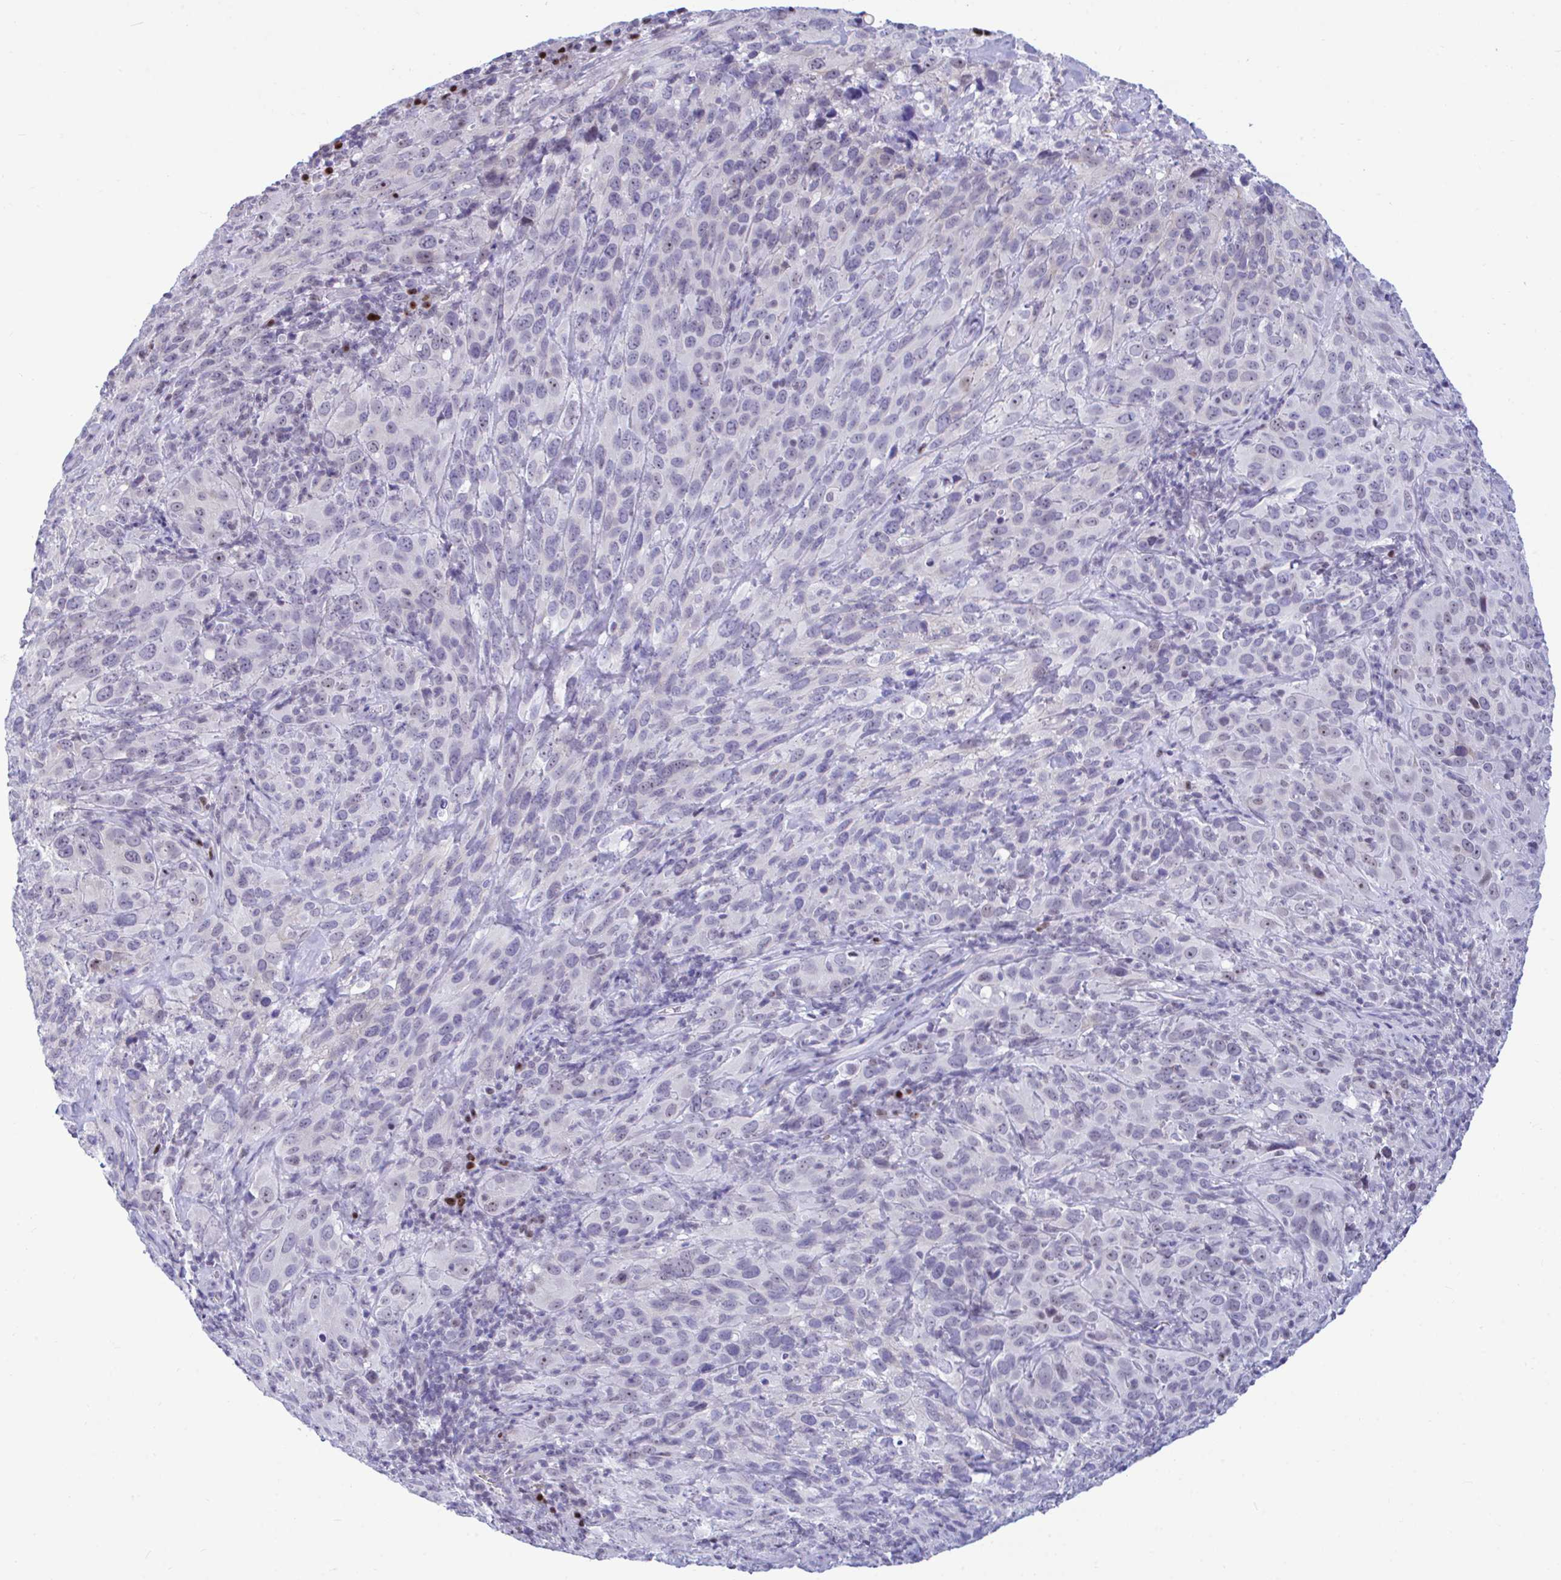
{"staining": {"intensity": "negative", "quantity": "none", "location": "none"}, "tissue": "cervical cancer", "cell_type": "Tumor cells", "image_type": "cancer", "snomed": [{"axis": "morphology", "description": "Squamous cell carcinoma, NOS"}, {"axis": "topography", "description": "Cervix"}], "caption": "IHC micrograph of cervical cancer stained for a protein (brown), which displays no positivity in tumor cells.", "gene": "SLC25A51", "patient": {"sex": "female", "age": 51}}